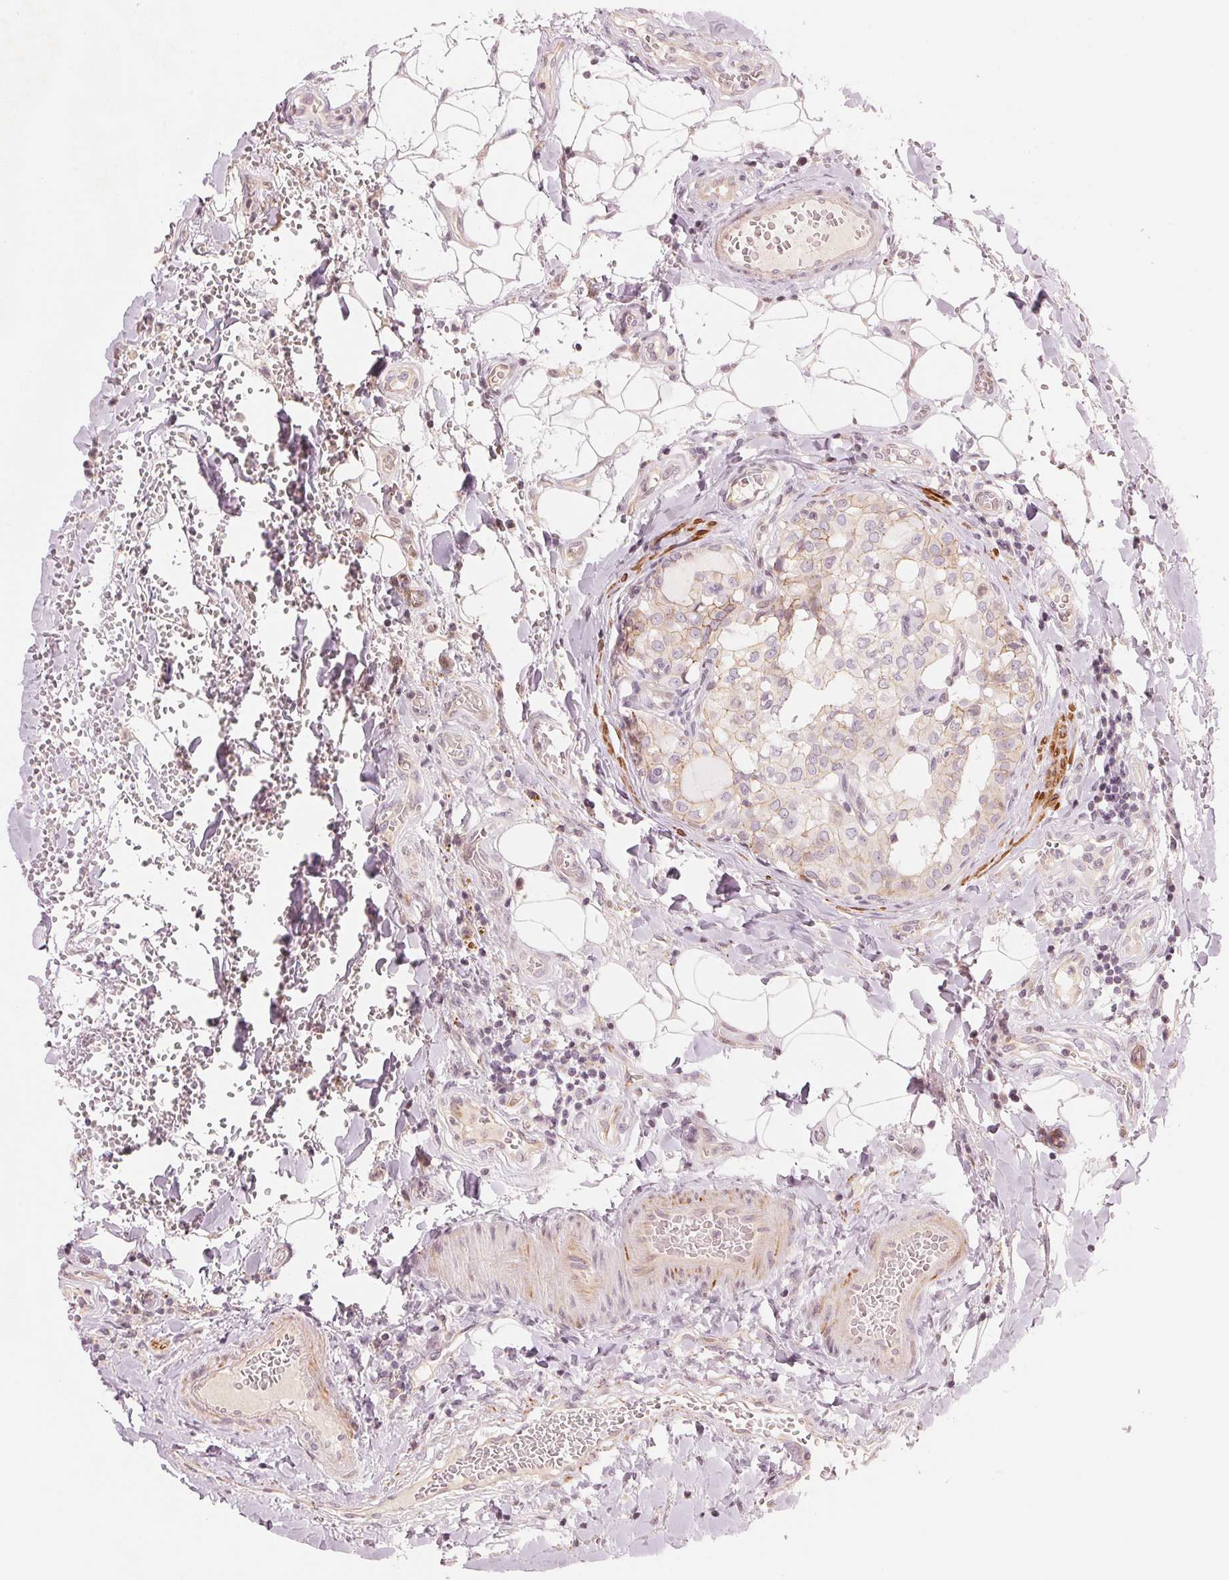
{"staining": {"intensity": "negative", "quantity": "none", "location": "none"}, "tissue": "thyroid cancer", "cell_type": "Tumor cells", "image_type": "cancer", "snomed": [{"axis": "morphology", "description": "Papillary adenocarcinoma, NOS"}, {"axis": "topography", "description": "Thyroid gland"}], "caption": "Immunohistochemistry (IHC) photomicrograph of papillary adenocarcinoma (thyroid) stained for a protein (brown), which reveals no staining in tumor cells.", "gene": "SLC17A4", "patient": {"sex": "male", "age": 20}}